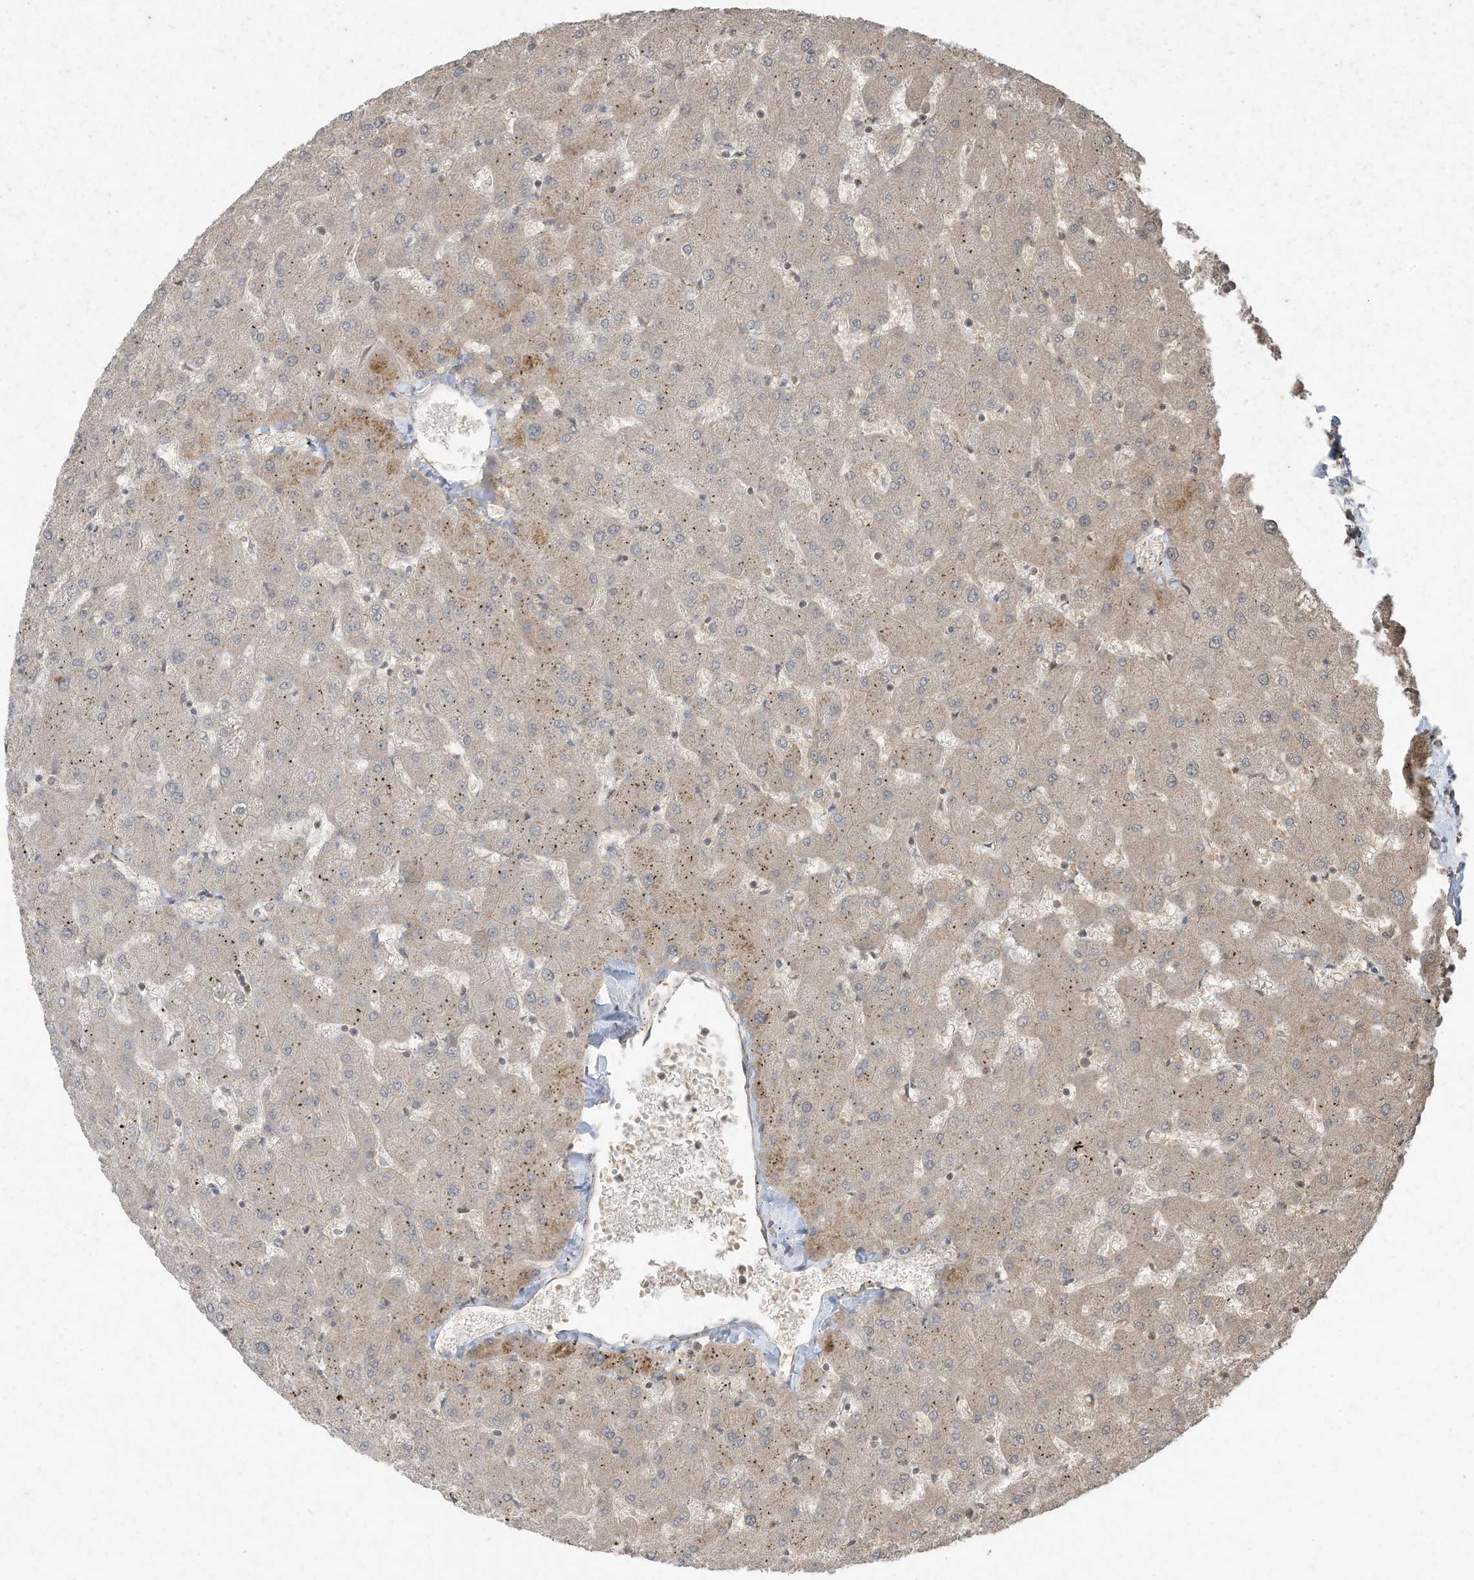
{"staining": {"intensity": "weak", "quantity": "25%-75%", "location": "cytoplasmic/membranous"}, "tissue": "liver", "cell_type": "Cholangiocytes", "image_type": "normal", "snomed": [{"axis": "morphology", "description": "Normal tissue, NOS"}, {"axis": "topography", "description": "Liver"}], "caption": "Protein staining by immunohistochemistry reveals weak cytoplasmic/membranous expression in approximately 25%-75% of cholangiocytes in unremarkable liver. (Stains: DAB in brown, nuclei in blue, Microscopy: brightfield microscopy at high magnification).", "gene": "MATN2", "patient": {"sex": "female", "age": 63}}